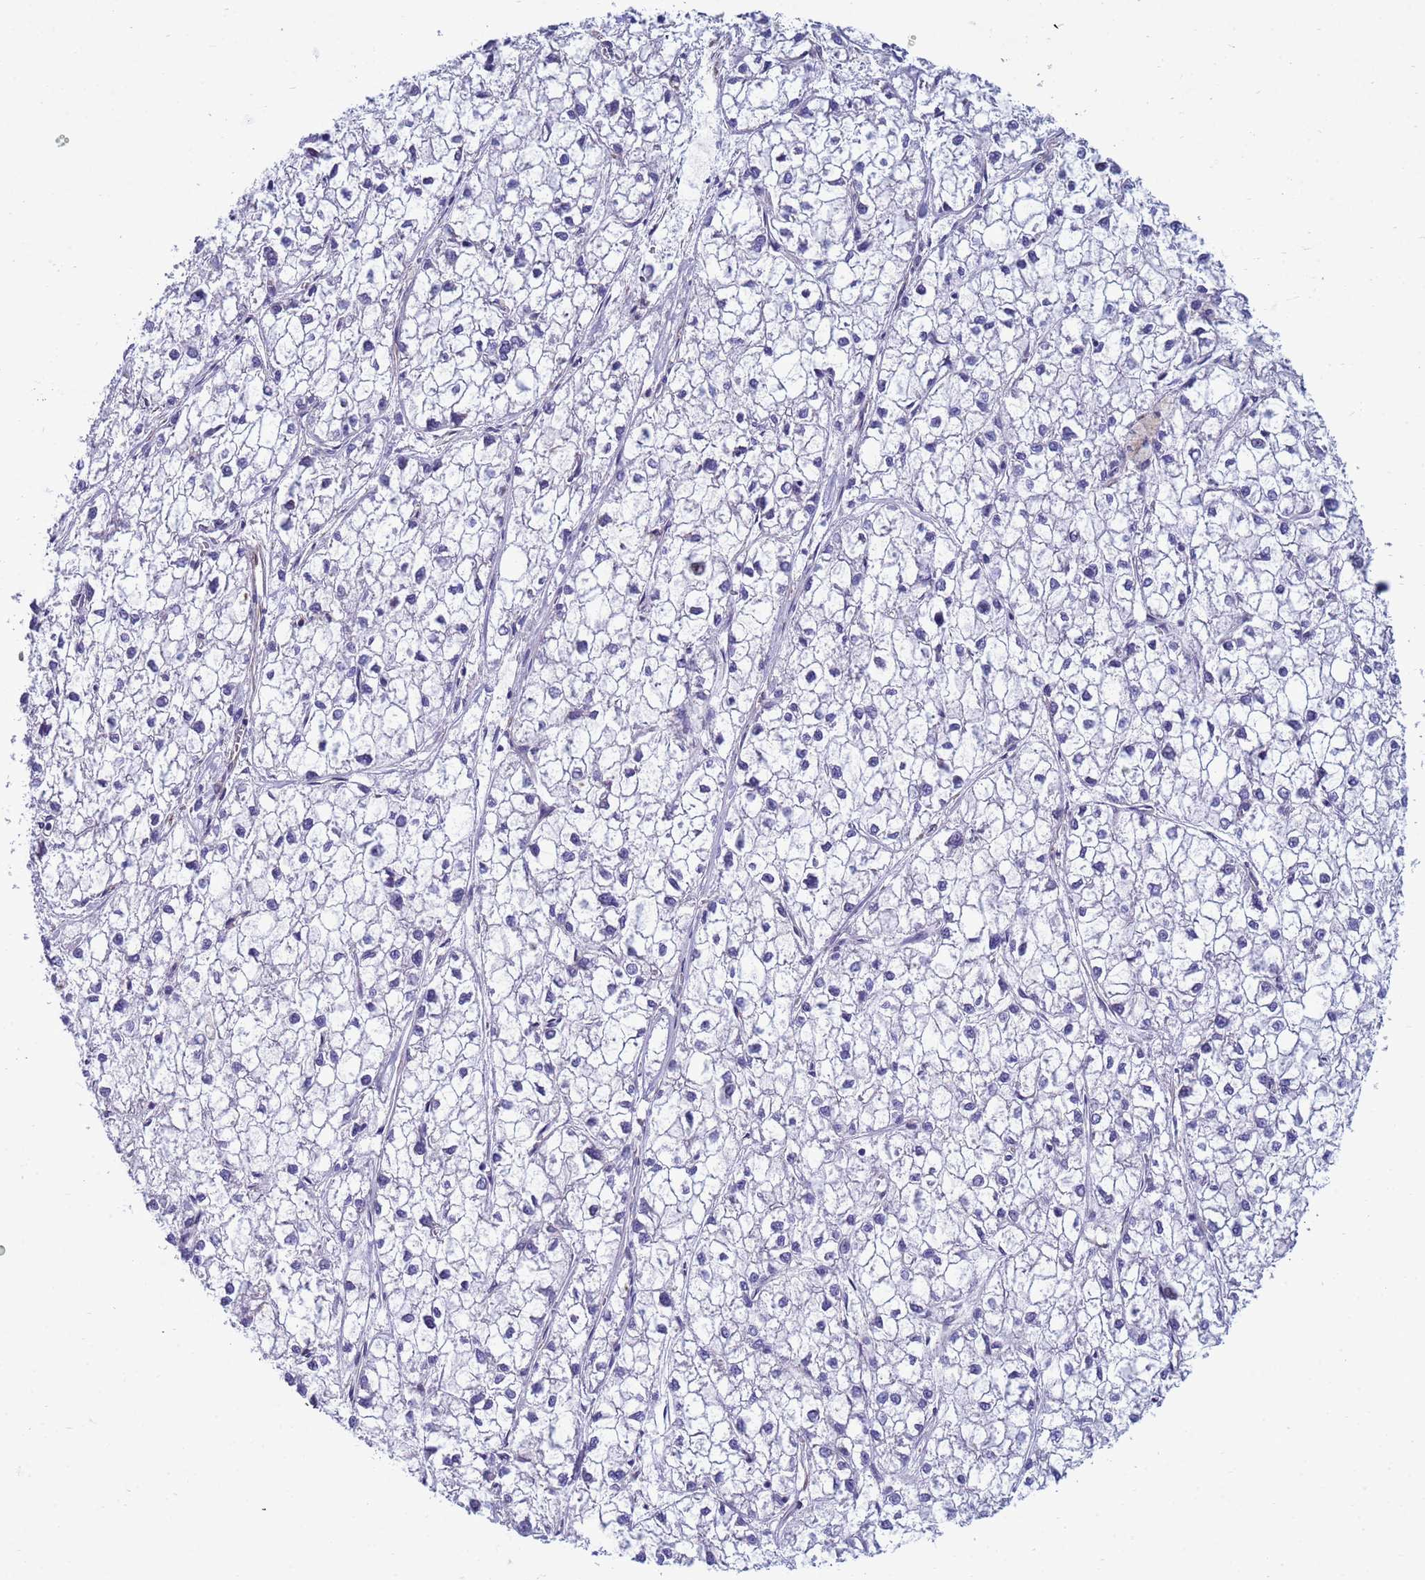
{"staining": {"intensity": "negative", "quantity": "none", "location": "none"}, "tissue": "liver cancer", "cell_type": "Tumor cells", "image_type": "cancer", "snomed": [{"axis": "morphology", "description": "Carcinoma, Hepatocellular, NOS"}, {"axis": "topography", "description": "Liver"}], "caption": "Immunohistochemical staining of human liver hepatocellular carcinoma displays no significant positivity in tumor cells.", "gene": "TRPC6", "patient": {"sex": "female", "age": 43}}